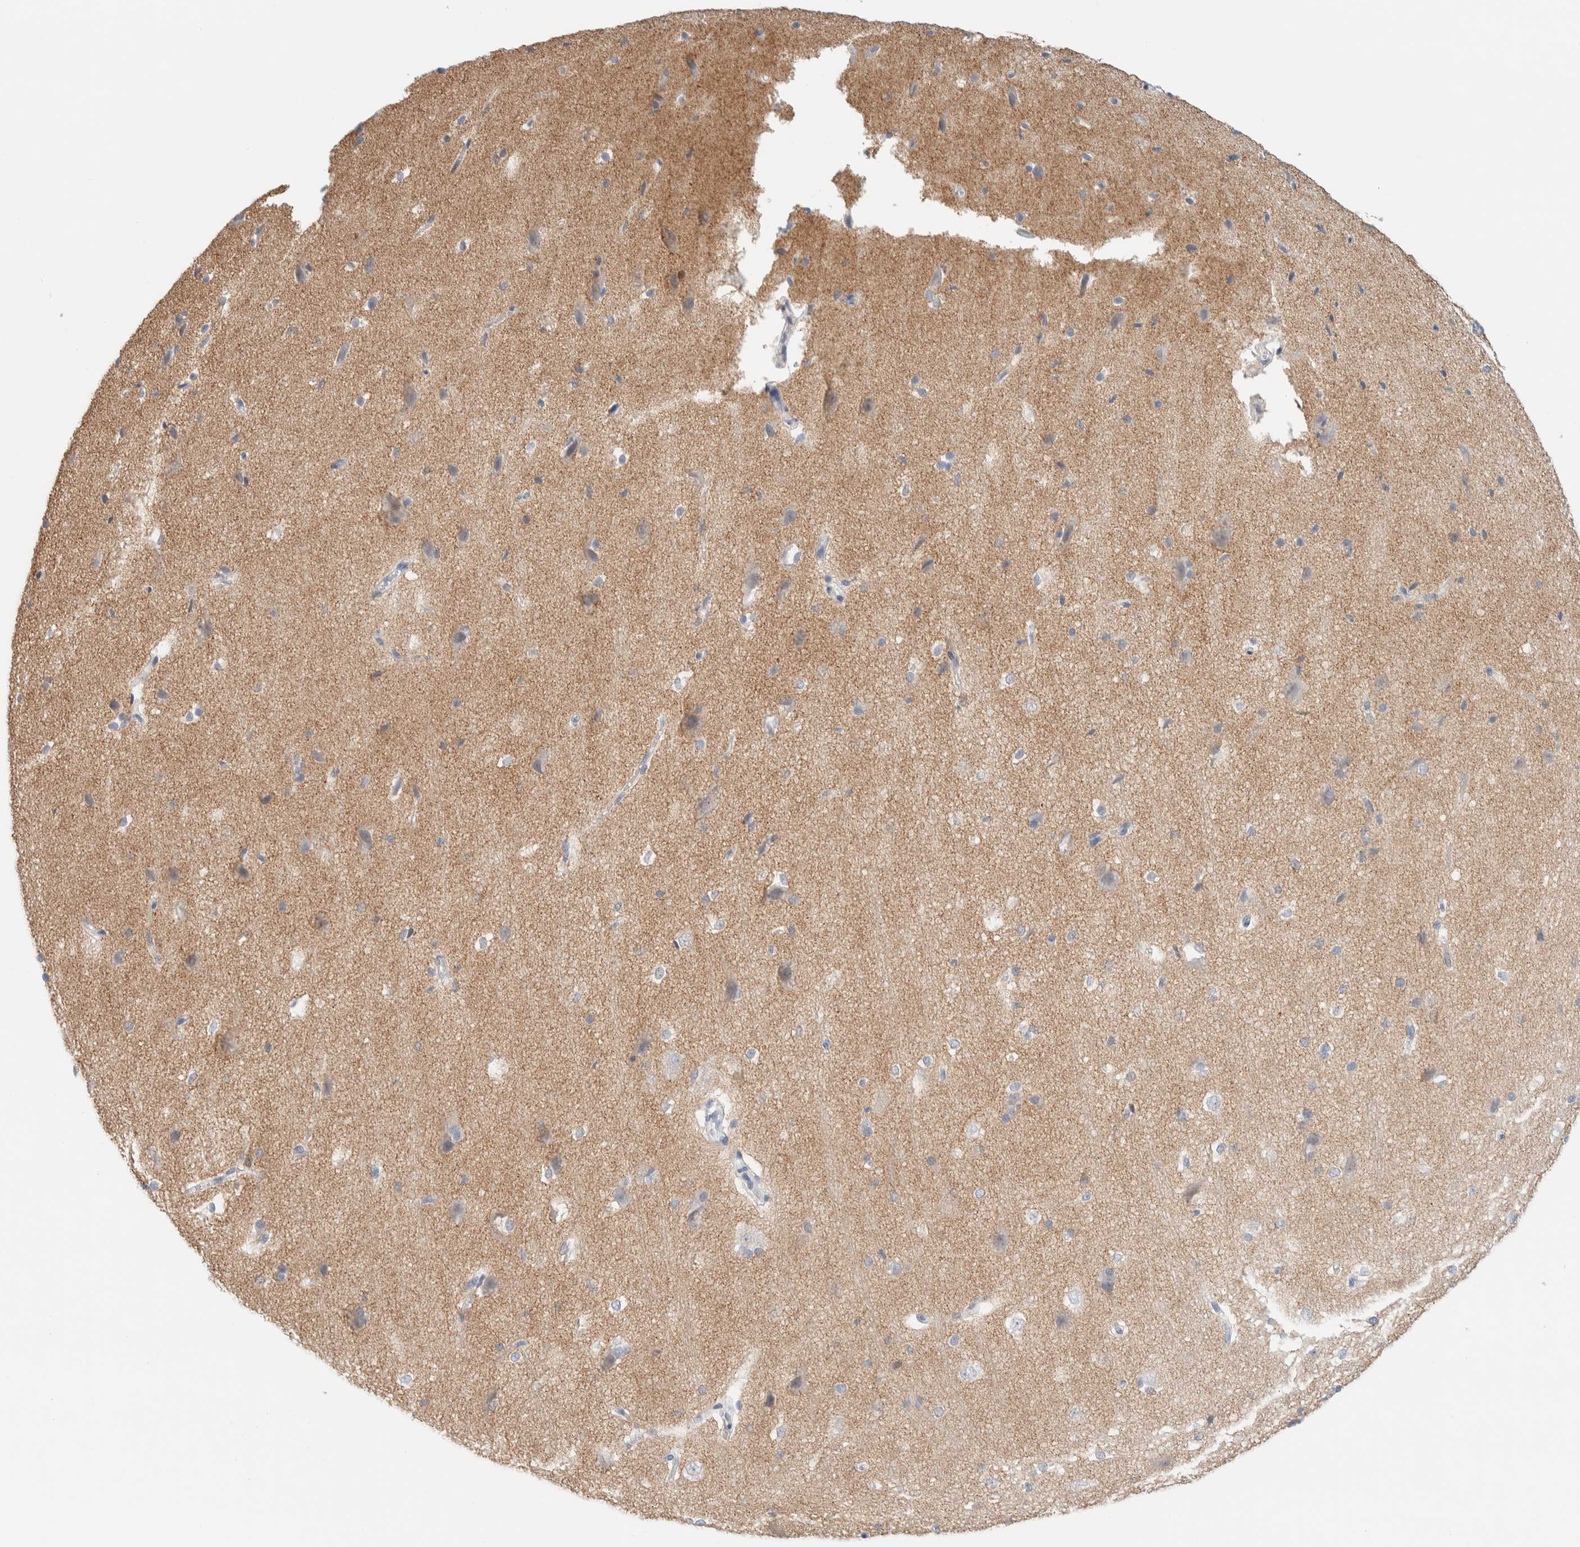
{"staining": {"intensity": "negative", "quantity": "none", "location": "none"}, "tissue": "cerebral cortex", "cell_type": "Endothelial cells", "image_type": "normal", "snomed": [{"axis": "morphology", "description": "Normal tissue, NOS"}, {"axis": "morphology", "description": "Developmental malformation"}, {"axis": "topography", "description": "Cerebral cortex"}], "caption": "Immunohistochemistry (IHC) photomicrograph of unremarkable cerebral cortex stained for a protein (brown), which reveals no positivity in endothelial cells. (DAB immunohistochemistry (IHC) with hematoxylin counter stain).", "gene": "ATCAY", "patient": {"sex": "female", "age": 30}}